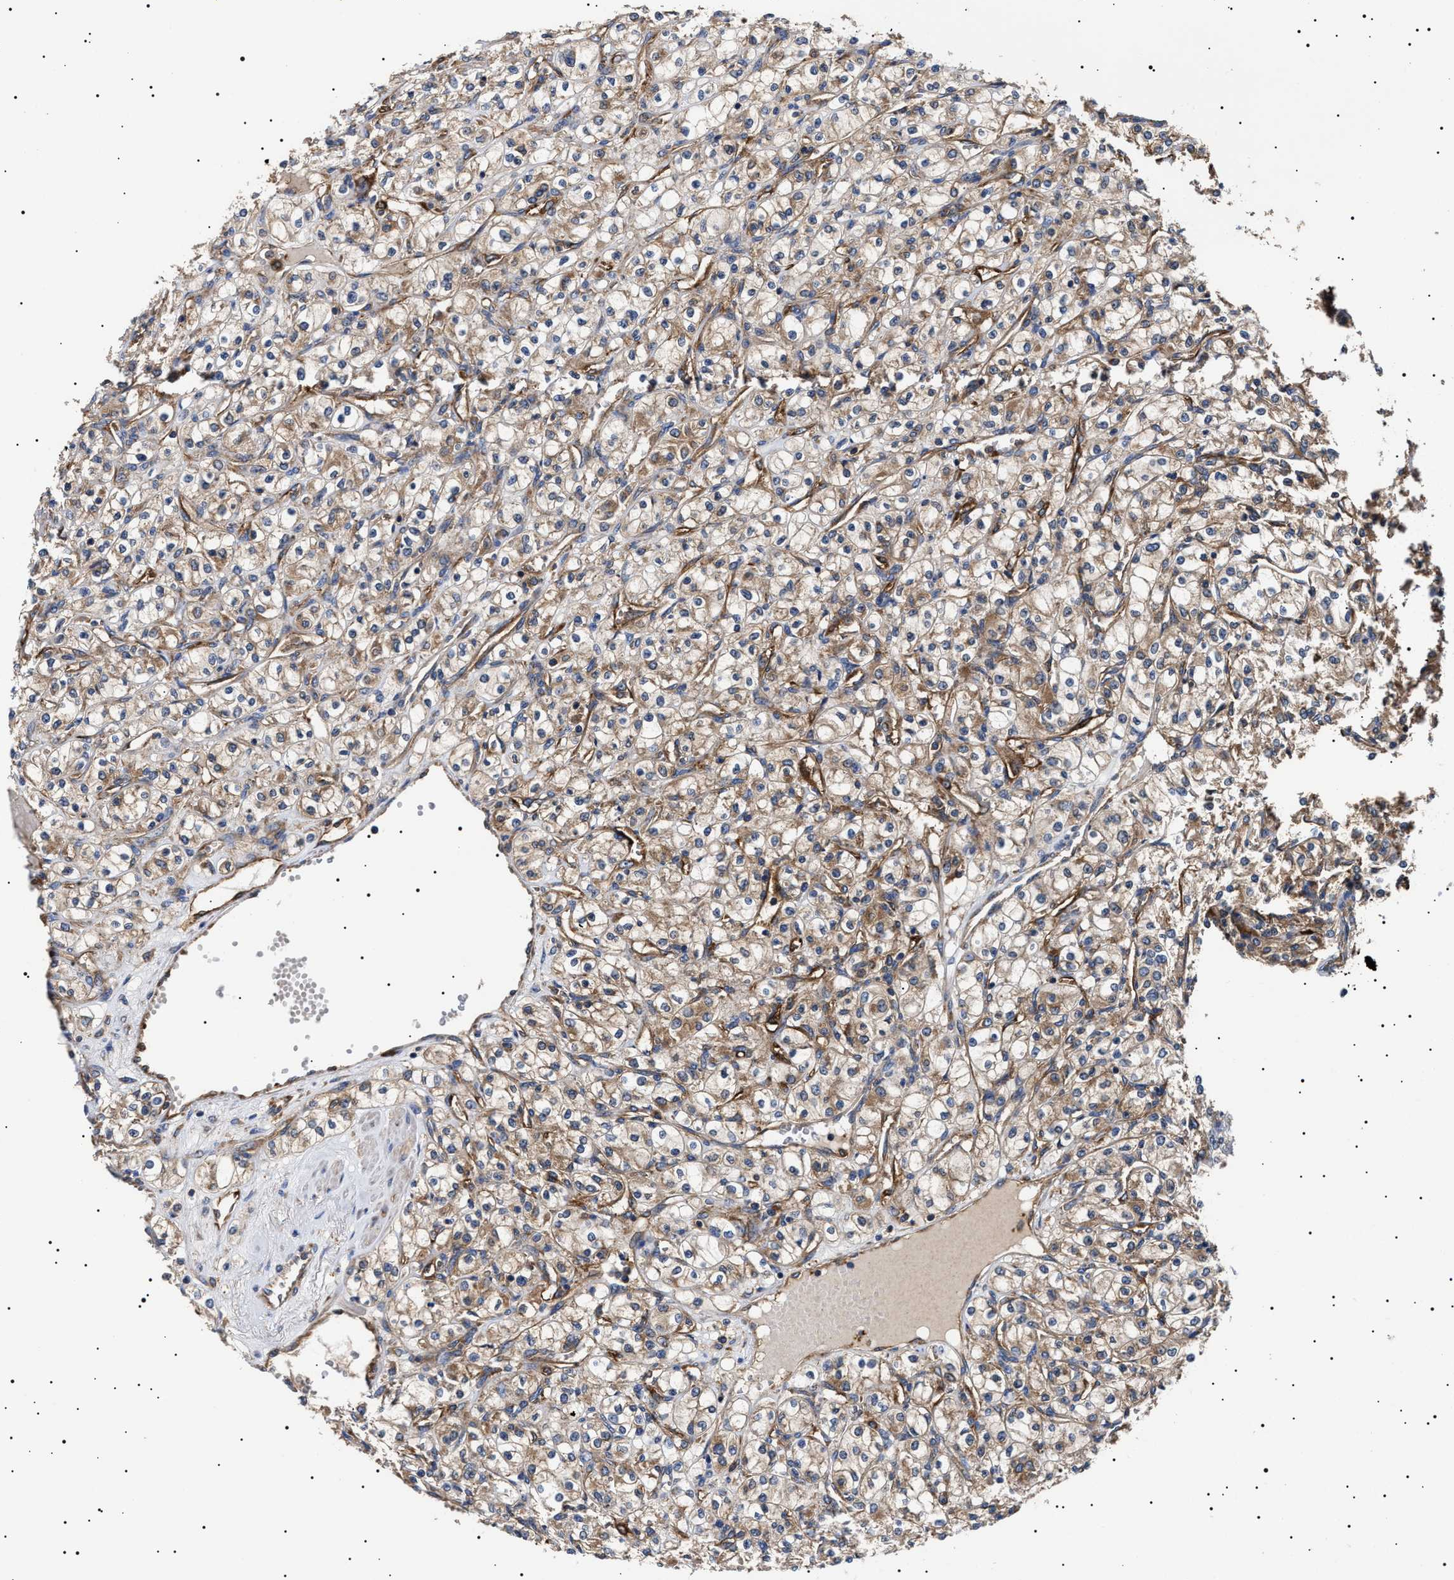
{"staining": {"intensity": "moderate", "quantity": ">75%", "location": "cytoplasmic/membranous"}, "tissue": "renal cancer", "cell_type": "Tumor cells", "image_type": "cancer", "snomed": [{"axis": "morphology", "description": "Adenocarcinoma, NOS"}, {"axis": "topography", "description": "Kidney"}], "caption": "Tumor cells demonstrate moderate cytoplasmic/membranous positivity in approximately >75% of cells in renal adenocarcinoma.", "gene": "TPP2", "patient": {"sex": "male", "age": 77}}